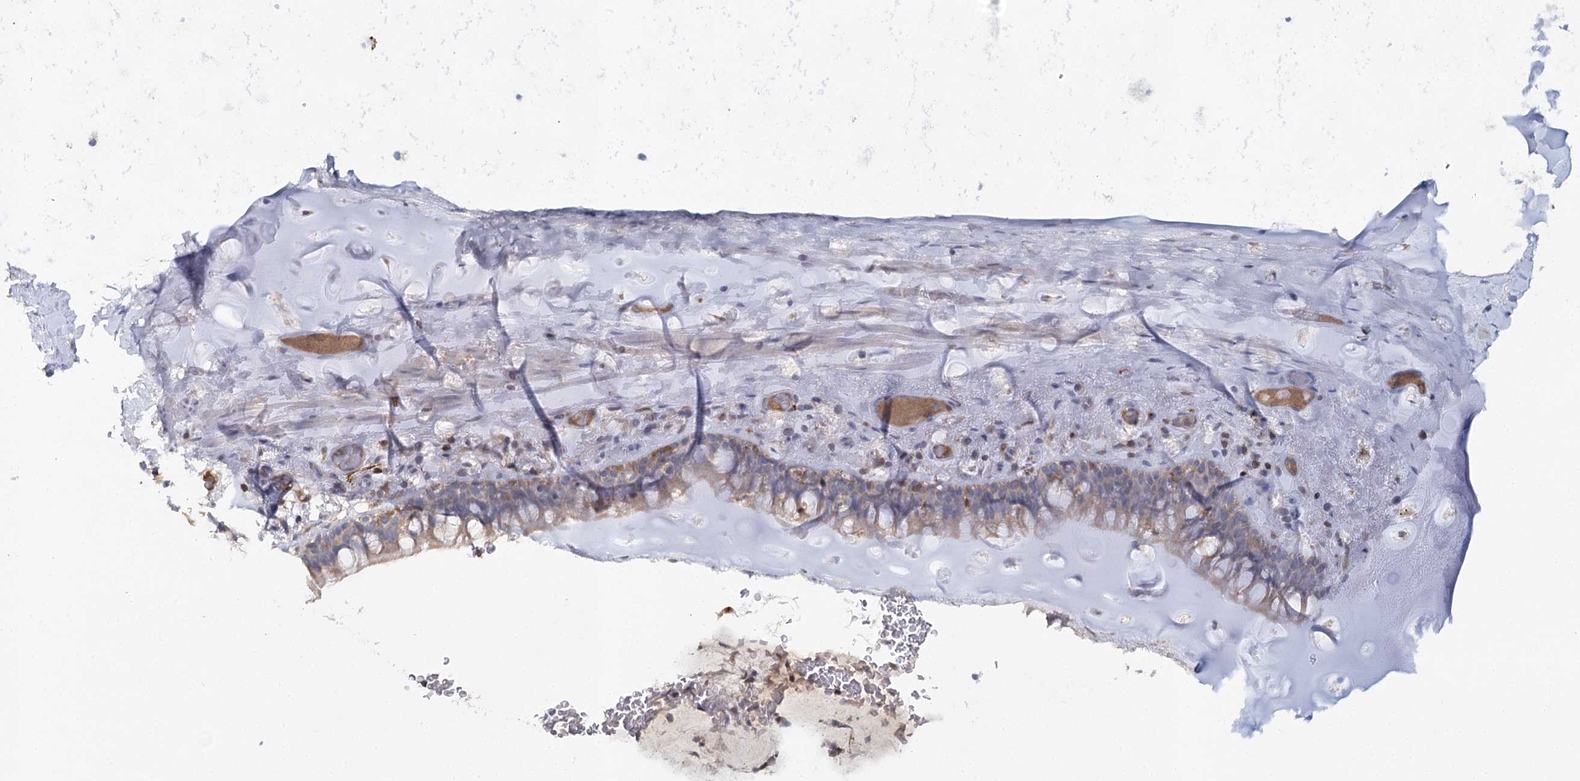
{"staining": {"intensity": "weak", "quantity": ">75%", "location": "cytoplasmic/membranous"}, "tissue": "bronchus", "cell_type": "Respiratory epithelial cells", "image_type": "normal", "snomed": [{"axis": "morphology", "description": "Normal tissue, NOS"}, {"axis": "topography", "description": "Cartilage tissue"}, {"axis": "topography", "description": "Bronchus"}], "caption": "Immunohistochemistry staining of benign bronchus, which reveals low levels of weak cytoplasmic/membranous expression in about >75% of respiratory epithelial cells indicating weak cytoplasmic/membranous protein expression. The staining was performed using DAB (brown) for protein detection and nuclei were counterstained in hematoxylin (blue).", "gene": "SLC41A2", "patient": {"sex": "female", "age": 36}}